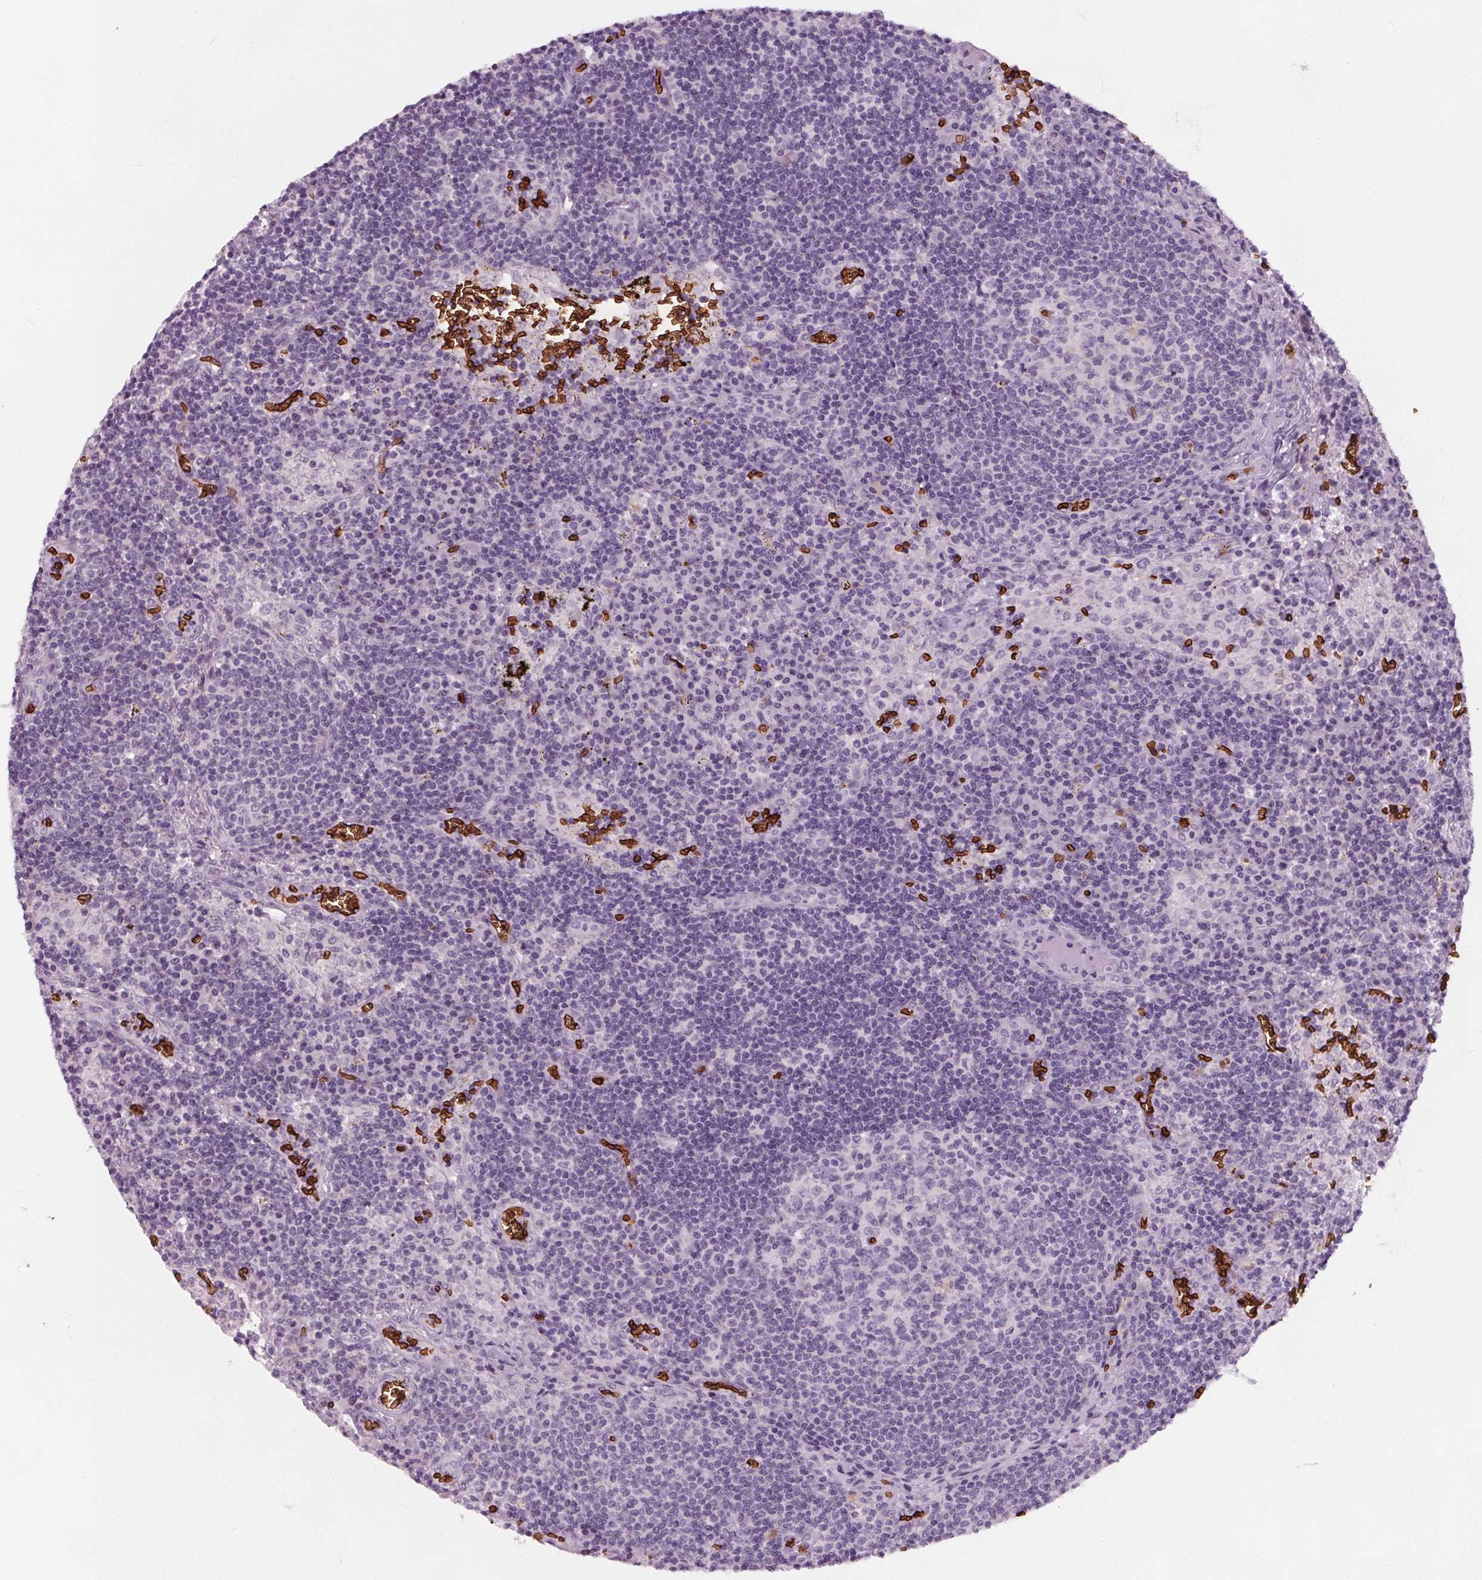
{"staining": {"intensity": "negative", "quantity": "none", "location": "none"}, "tissue": "lymph node", "cell_type": "Germinal center cells", "image_type": "normal", "snomed": [{"axis": "morphology", "description": "Normal tissue, NOS"}, {"axis": "topography", "description": "Lymph node"}], "caption": "There is no significant staining in germinal center cells of lymph node. (DAB immunohistochemistry, high magnification).", "gene": "SLC4A1", "patient": {"sex": "male", "age": 62}}